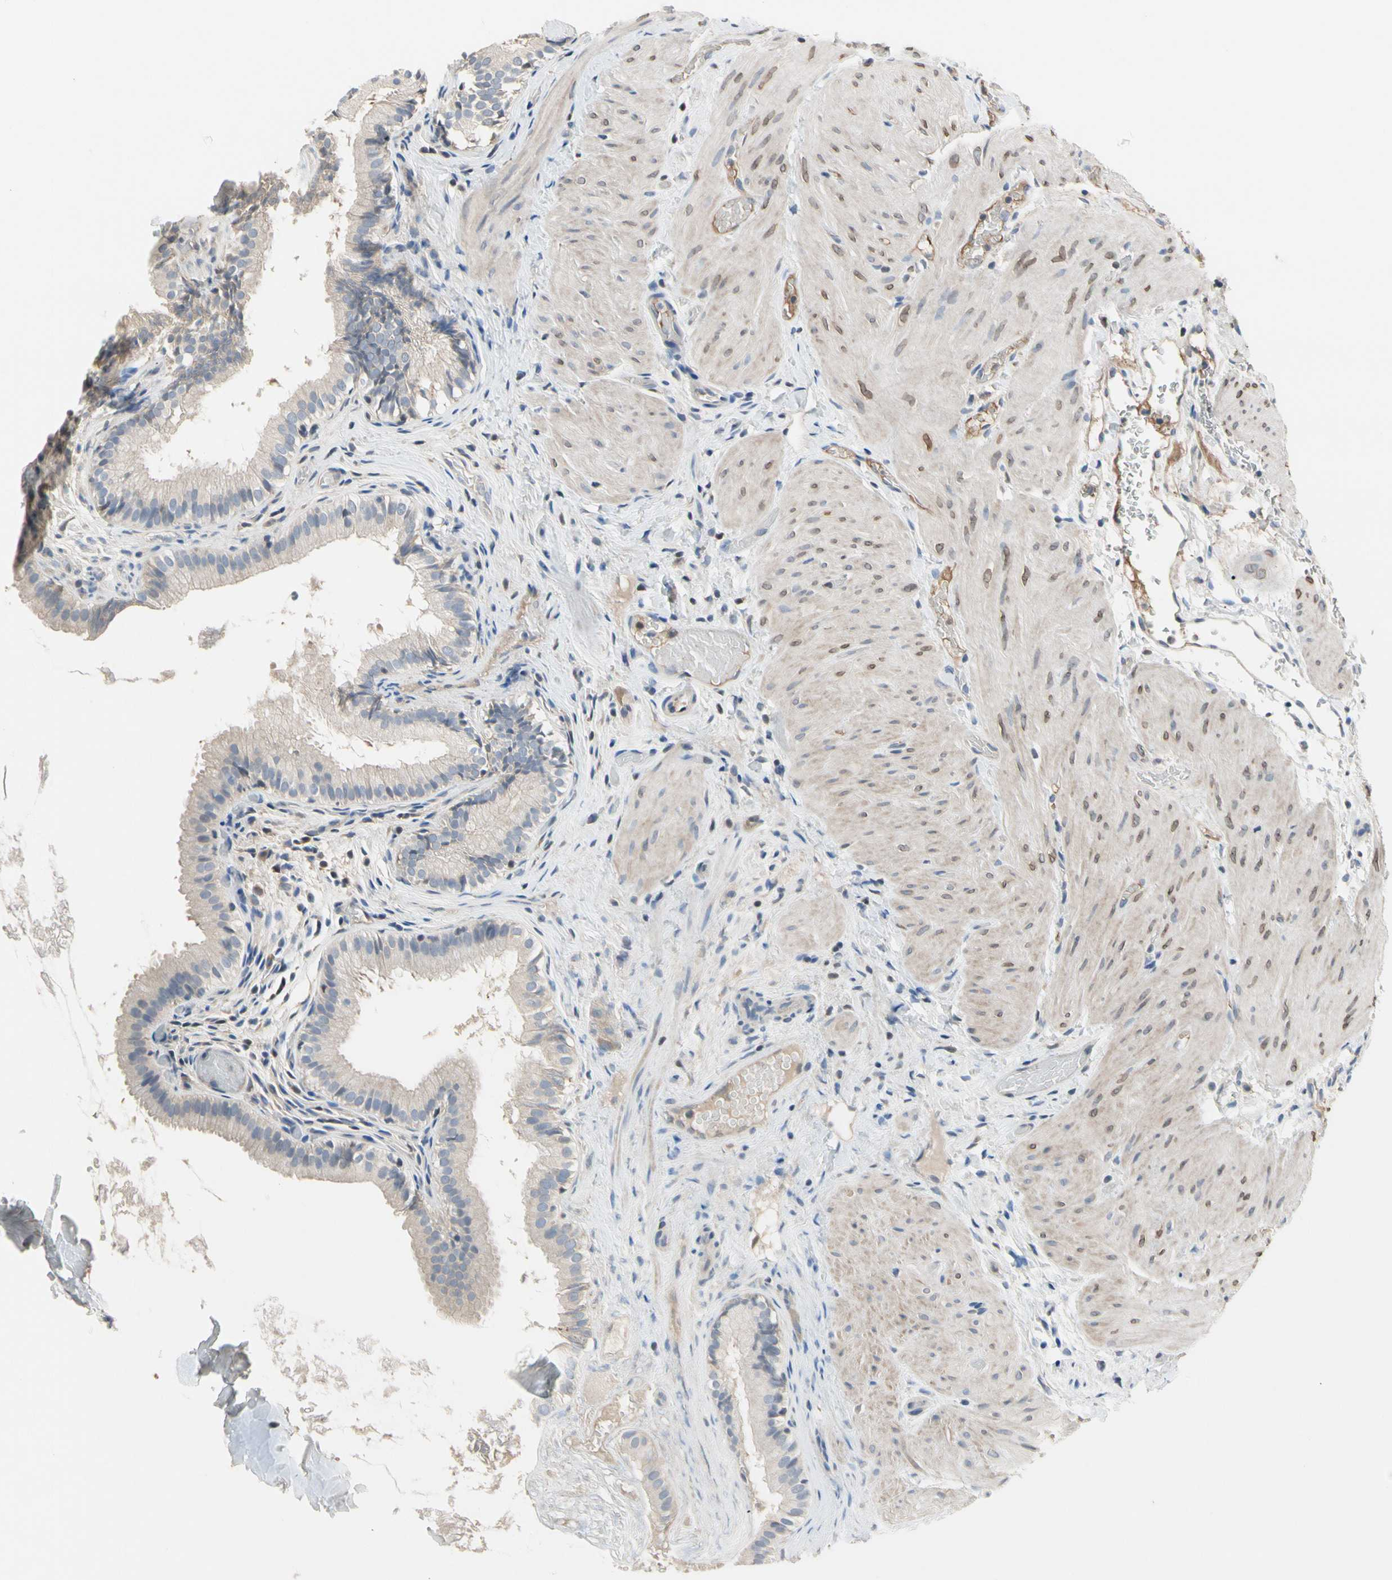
{"staining": {"intensity": "weak", "quantity": ">75%", "location": "cytoplasmic/membranous"}, "tissue": "gallbladder", "cell_type": "Glandular cells", "image_type": "normal", "snomed": [{"axis": "morphology", "description": "Normal tissue, NOS"}, {"axis": "topography", "description": "Gallbladder"}], "caption": "This micrograph reveals immunohistochemistry staining of normal gallbladder, with low weak cytoplasmic/membranous expression in approximately >75% of glandular cells.", "gene": "ECRG4", "patient": {"sex": "female", "age": 26}}